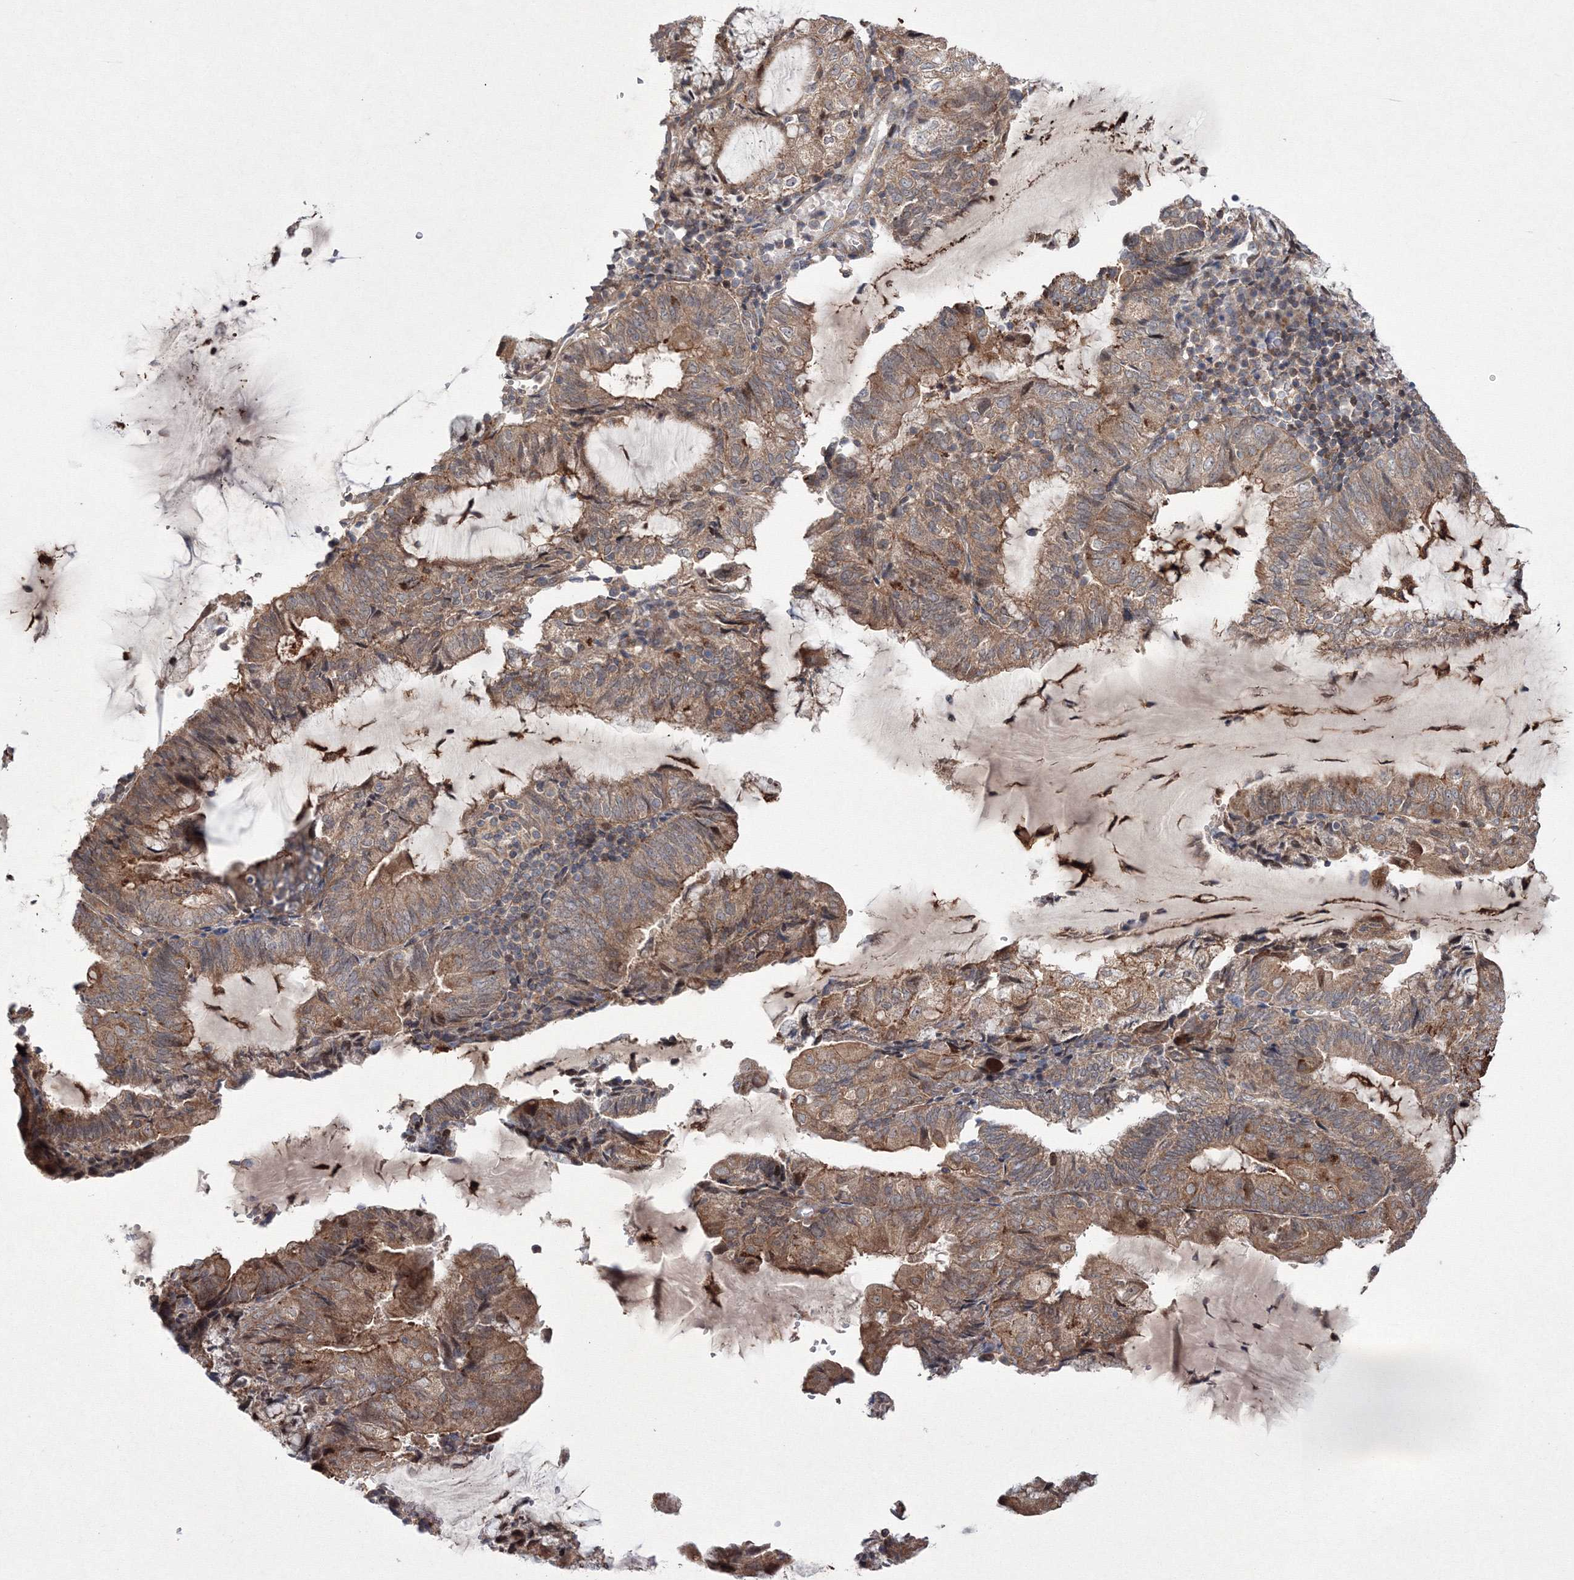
{"staining": {"intensity": "moderate", "quantity": ">75%", "location": "cytoplasmic/membranous"}, "tissue": "endometrial cancer", "cell_type": "Tumor cells", "image_type": "cancer", "snomed": [{"axis": "morphology", "description": "Adenocarcinoma, NOS"}, {"axis": "topography", "description": "Endometrium"}], "caption": "Immunohistochemistry (IHC) histopathology image of human endometrial cancer (adenocarcinoma) stained for a protein (brown), which exhibits medium levels of moderate cytoplasmic/membranous expression in about >75% of tumor cells.", "gene": "RANBP3L", "patient": {"sex": "female", "age": 81}}